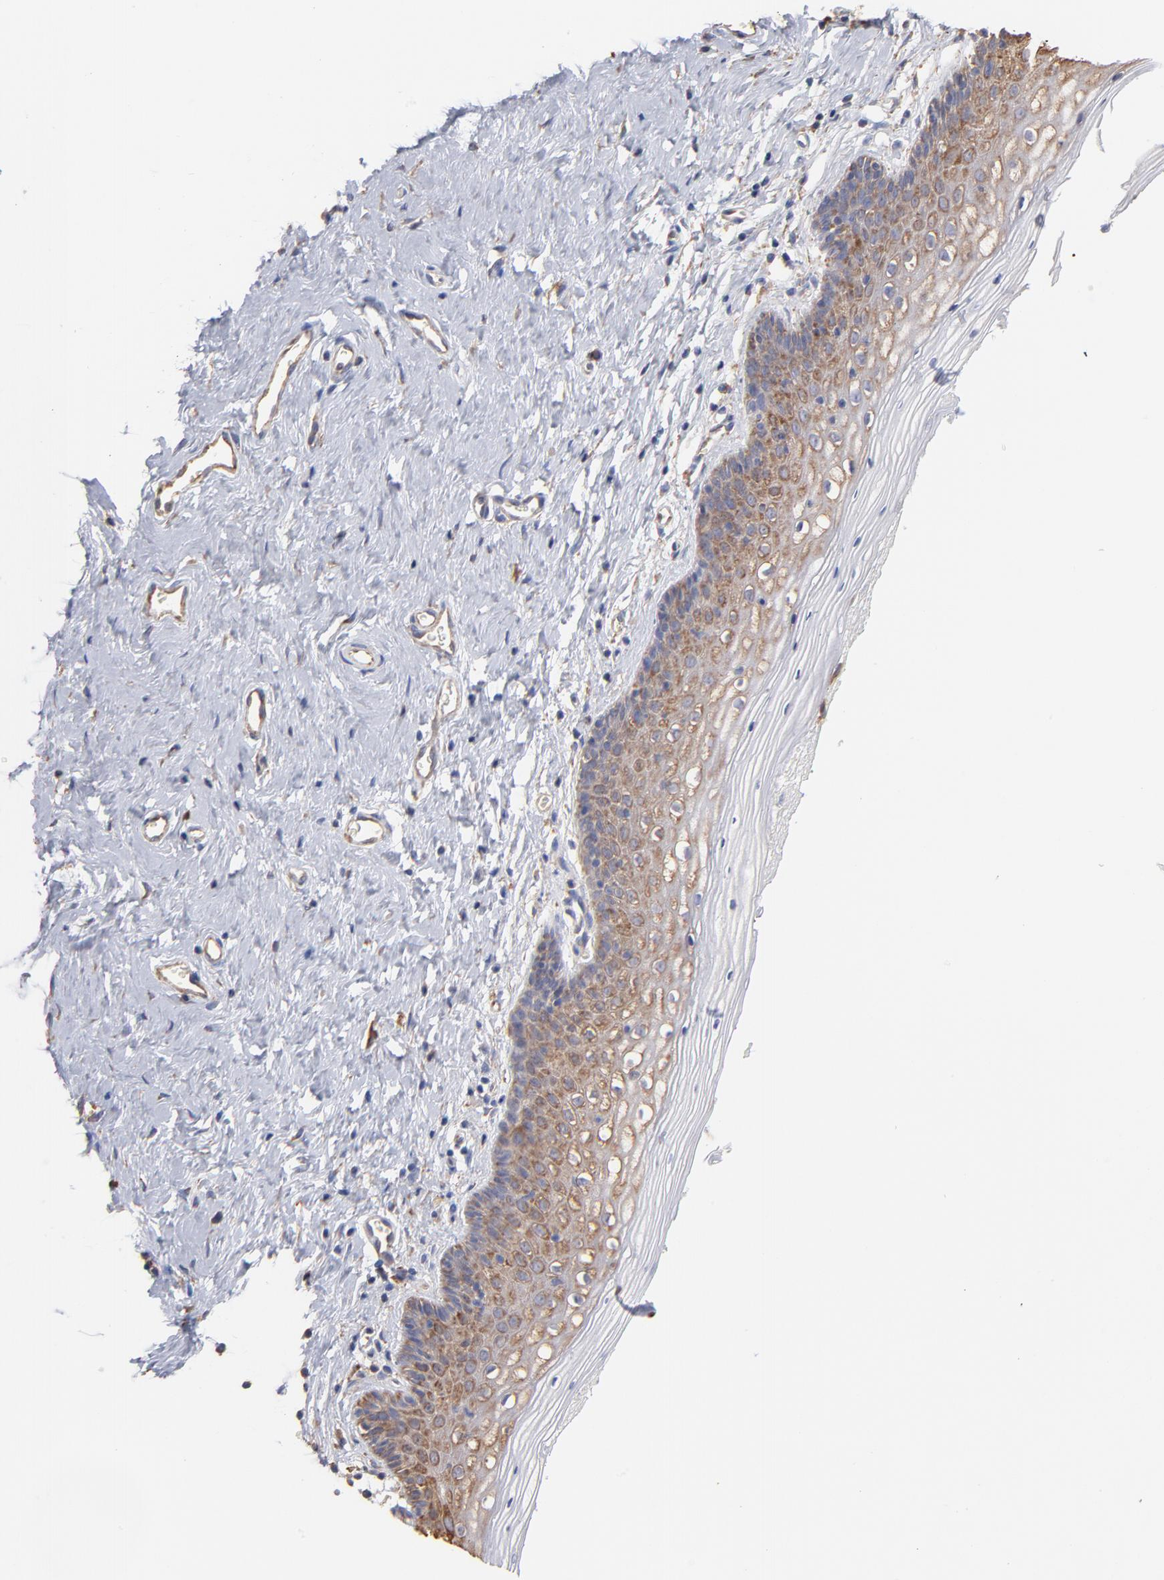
{"staining": {"intensity": "weak", "quantity": "25%-75%", "location": "cytoplasmic/membranous"}, "tissue": "vagina", "cell_type": "Squamous epithelial cells", "image_type": "normal", "snomed": [{"axis": "morphology", "description": "Normal tissue, NOS"}, {"axis": "topography", "description": "Vagina"}], "caption": "Immunohistochemical staining of normal human vagina displays low levels of weak cytoplasmic/membranous expression in approximately 25%-75% of squamous epithelial cells.", "gene": "RPL9", "patient": {"sex": "female", "age": 46}}